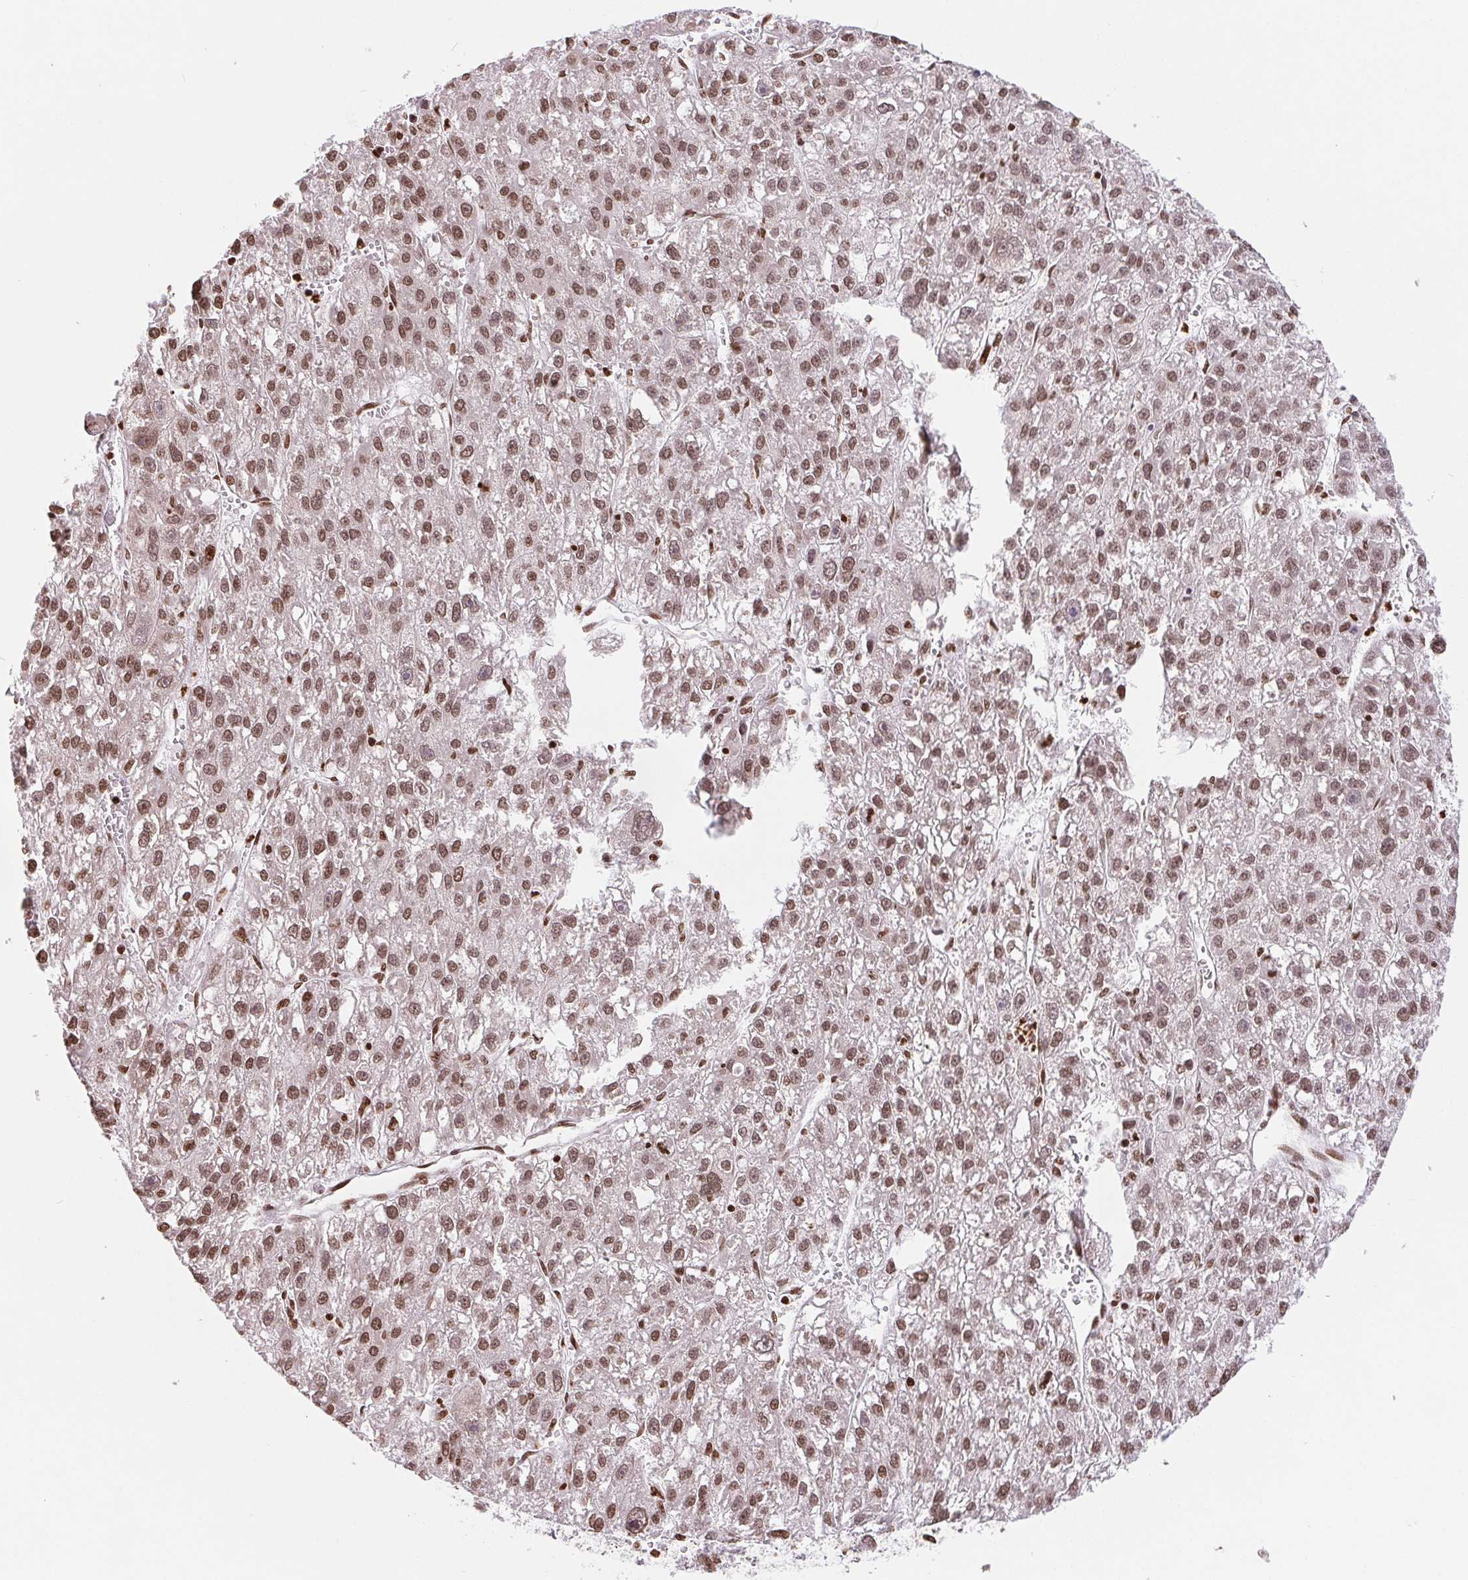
{"staining": {"intensity": "moderate", "quantity": ">75%", "location": "nuclear"}, "tissue": "liver cancer", "cell_type": "Tumor cells", "image_type": "cancer", "snomed": [{"axis": "morphology", "description": "Carcinoma, Hepatocellular, NOS"}, {"axis": "topography", "description": "Liver"}], "caption": "High-power microscopy captured an IHC image of liver cancer (hepatocellular carcinoma), revealing moderate nuclear positivity in approximately >75% of tumor cells.", "gene": "SMIM12", "patient": {"sex": "female", "age": 70}}